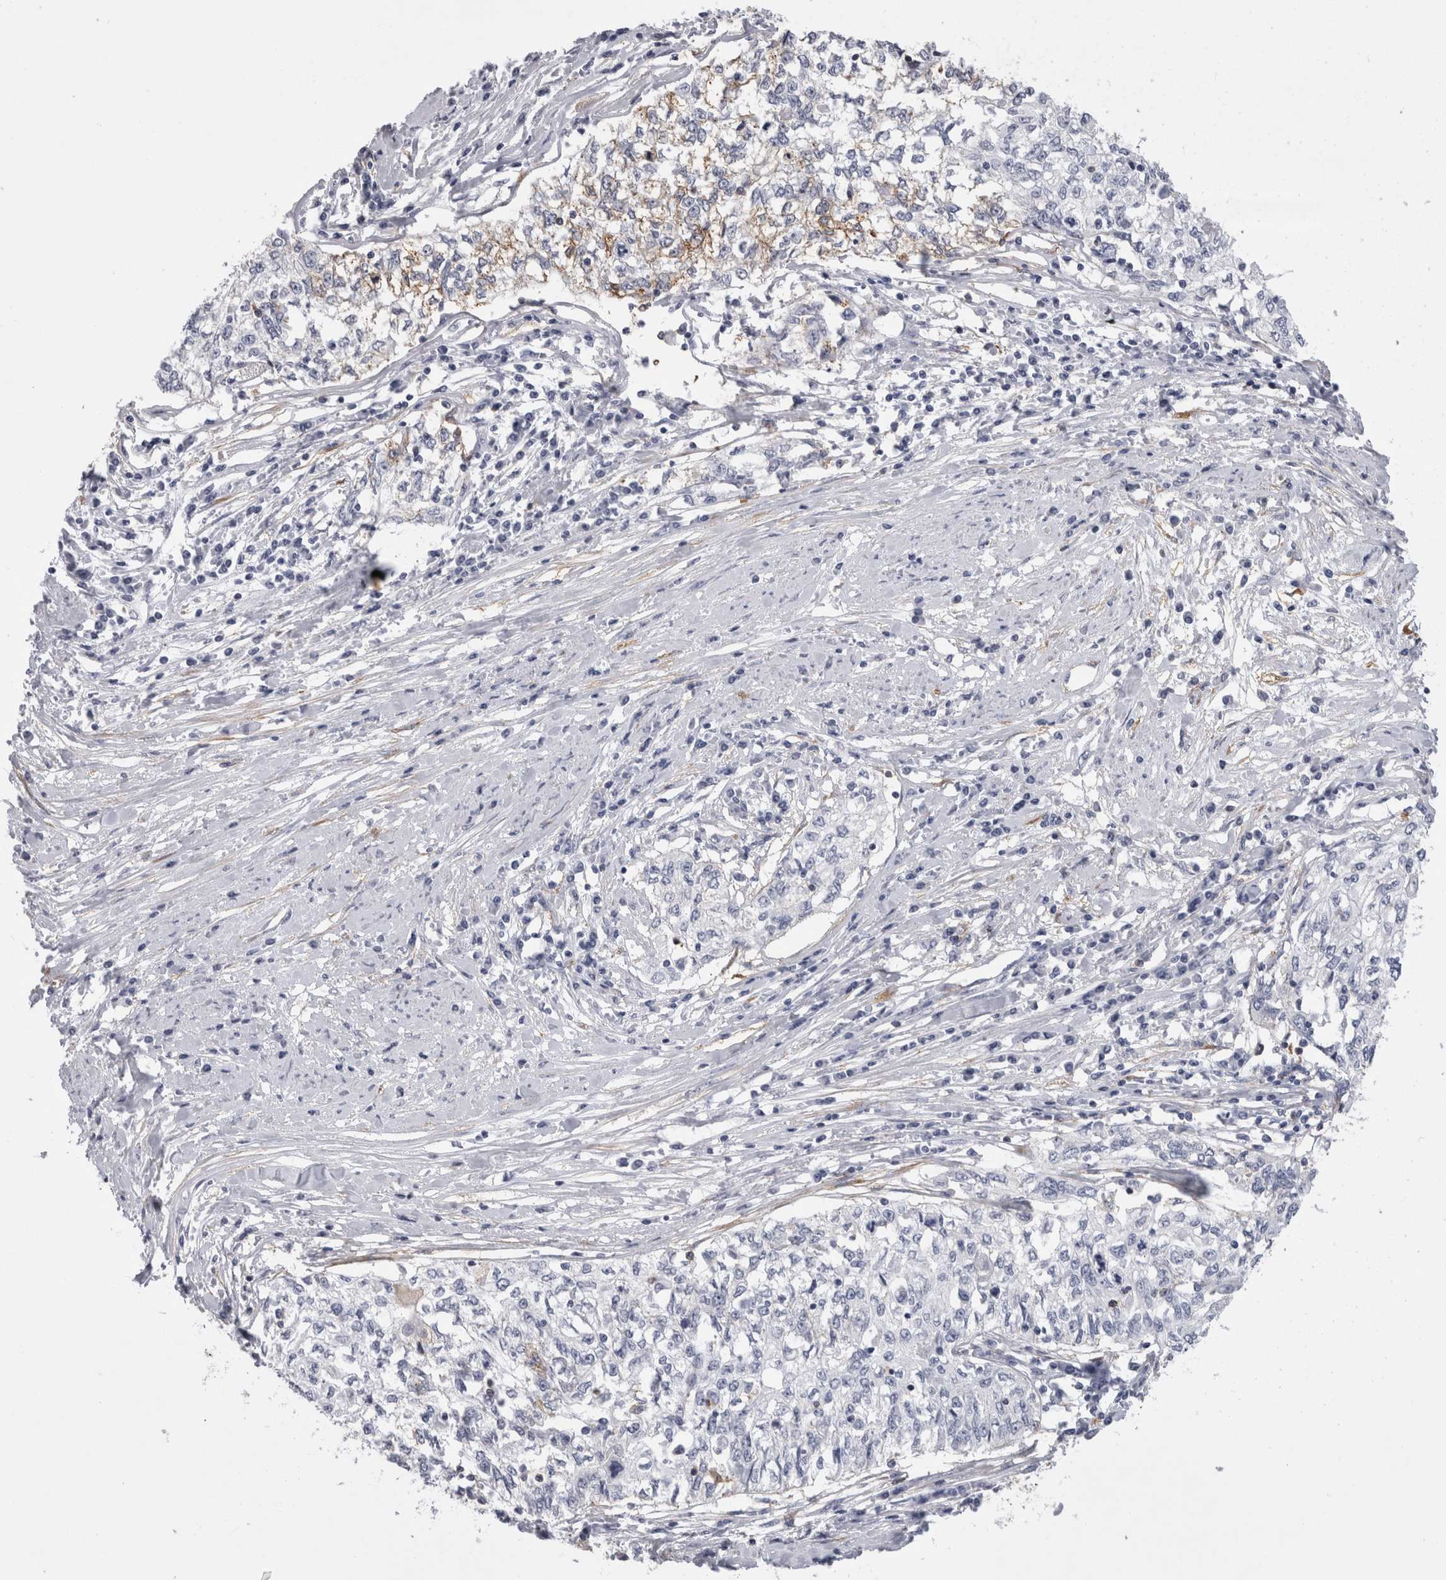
{"staining": {"intensity": "weak", "quantity": "<25%", "location": "cytoplasmic/membranous"}, "tissue": "cervical cancer", "cell_type": "Tumor cells", "image_type": "cancer", "snomed": [{"axis": "morphology", "description": "Squamous cell carcinoma, NOS"}, {"axis": "topography", "description": "Cervix"}], "caption": "Tumor cells show no significant protein staining in cervical cancer (squamous cell carcinoma).", "gene": "ATXN3", "patient": {"sex": "female", "age": 57}}